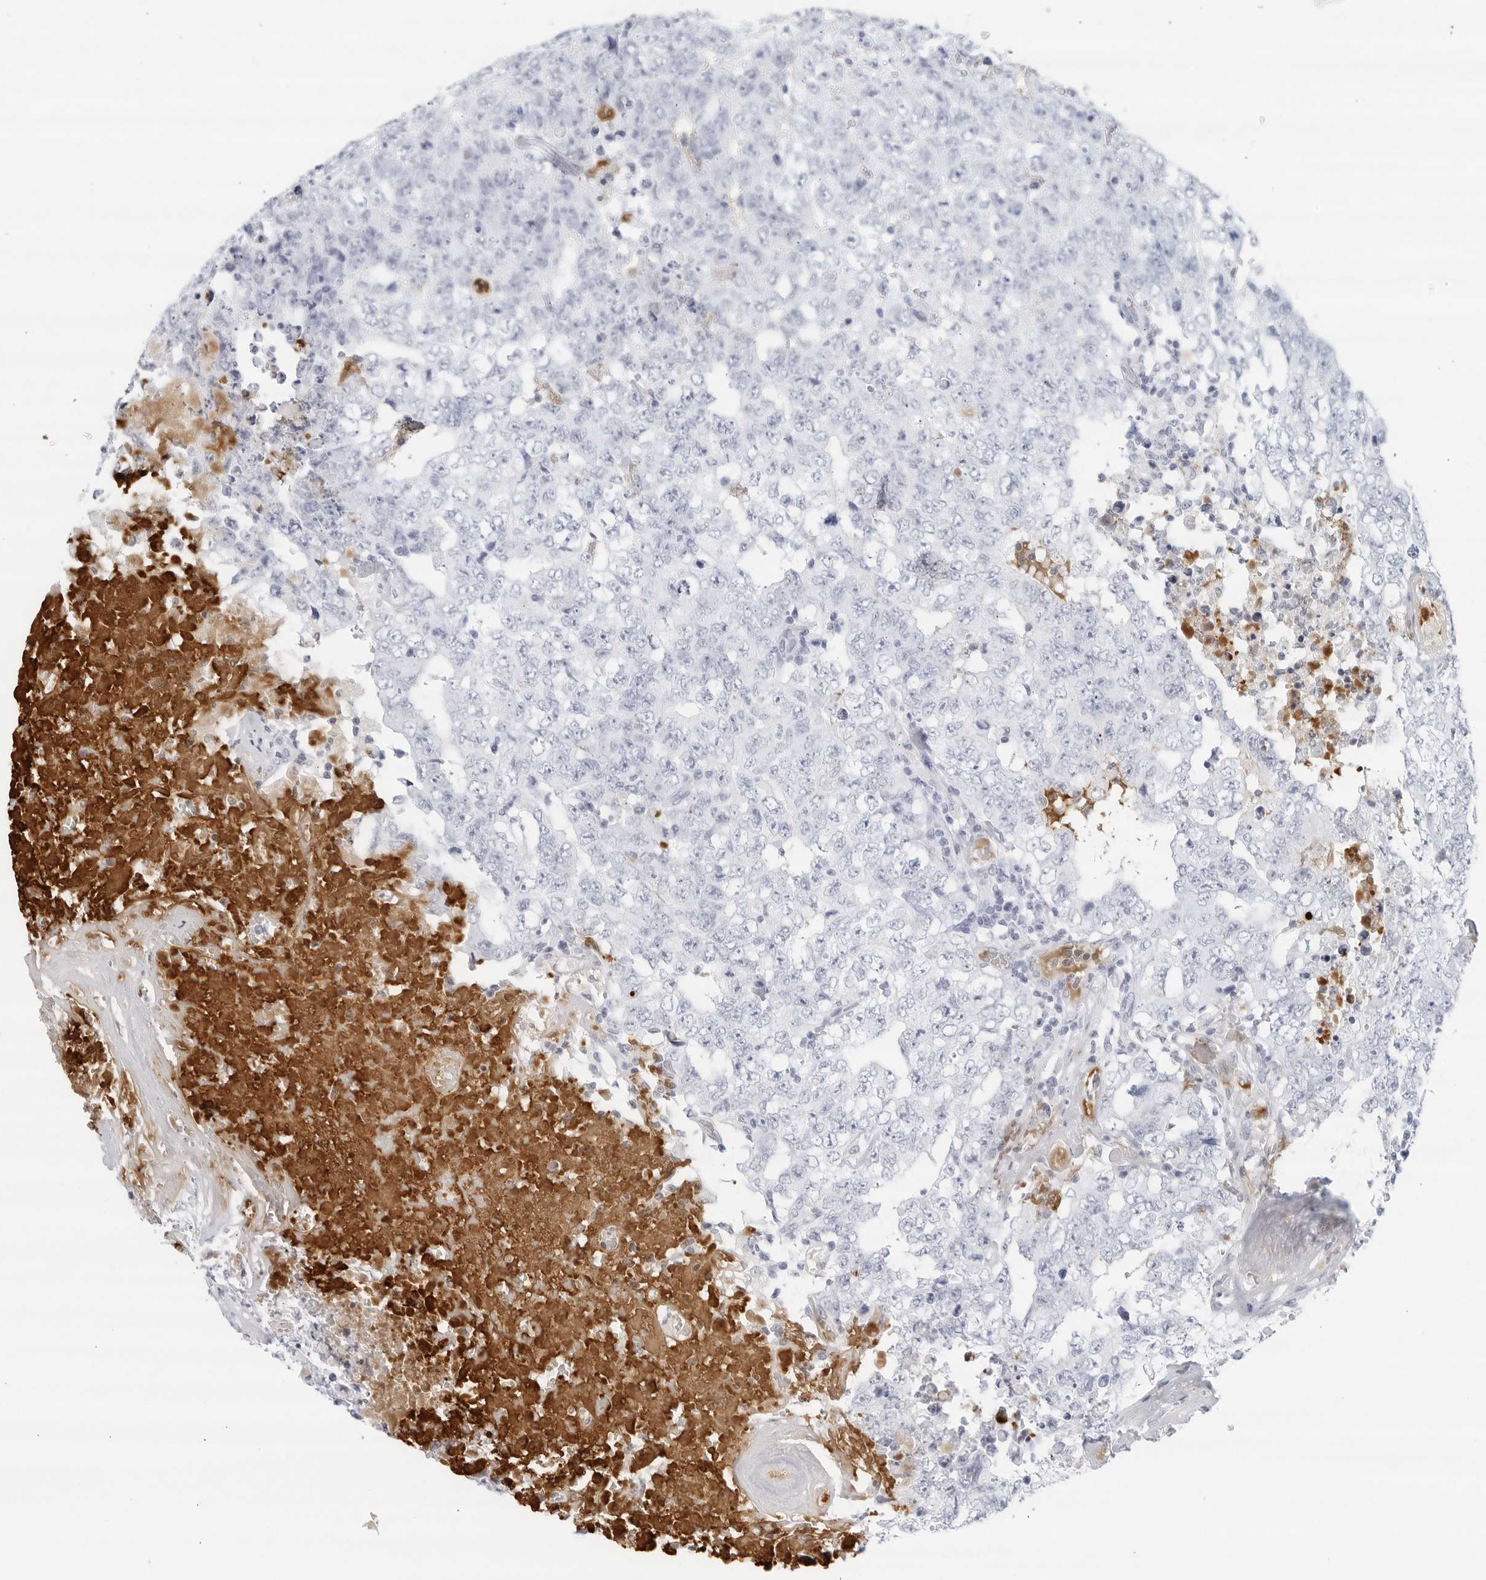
{"staining": {"intensity": "negative", "quantity": "none", "location": "none"}, "tissue": "testis cancer", "cell_type": "Tumor cells", "image_type": "cancer", "snomed": [{"axis": "morphology", "description": "Carcinoma, Embryonal, NOS"}, {"axis": "topography", "description": "Testis"}], "caption": "Human testis cancer stained for a protein using IHC demonstrates no positivity in tumor cells.", "gene": "FGG", "patient": {"sex": "male", "age": 26}}